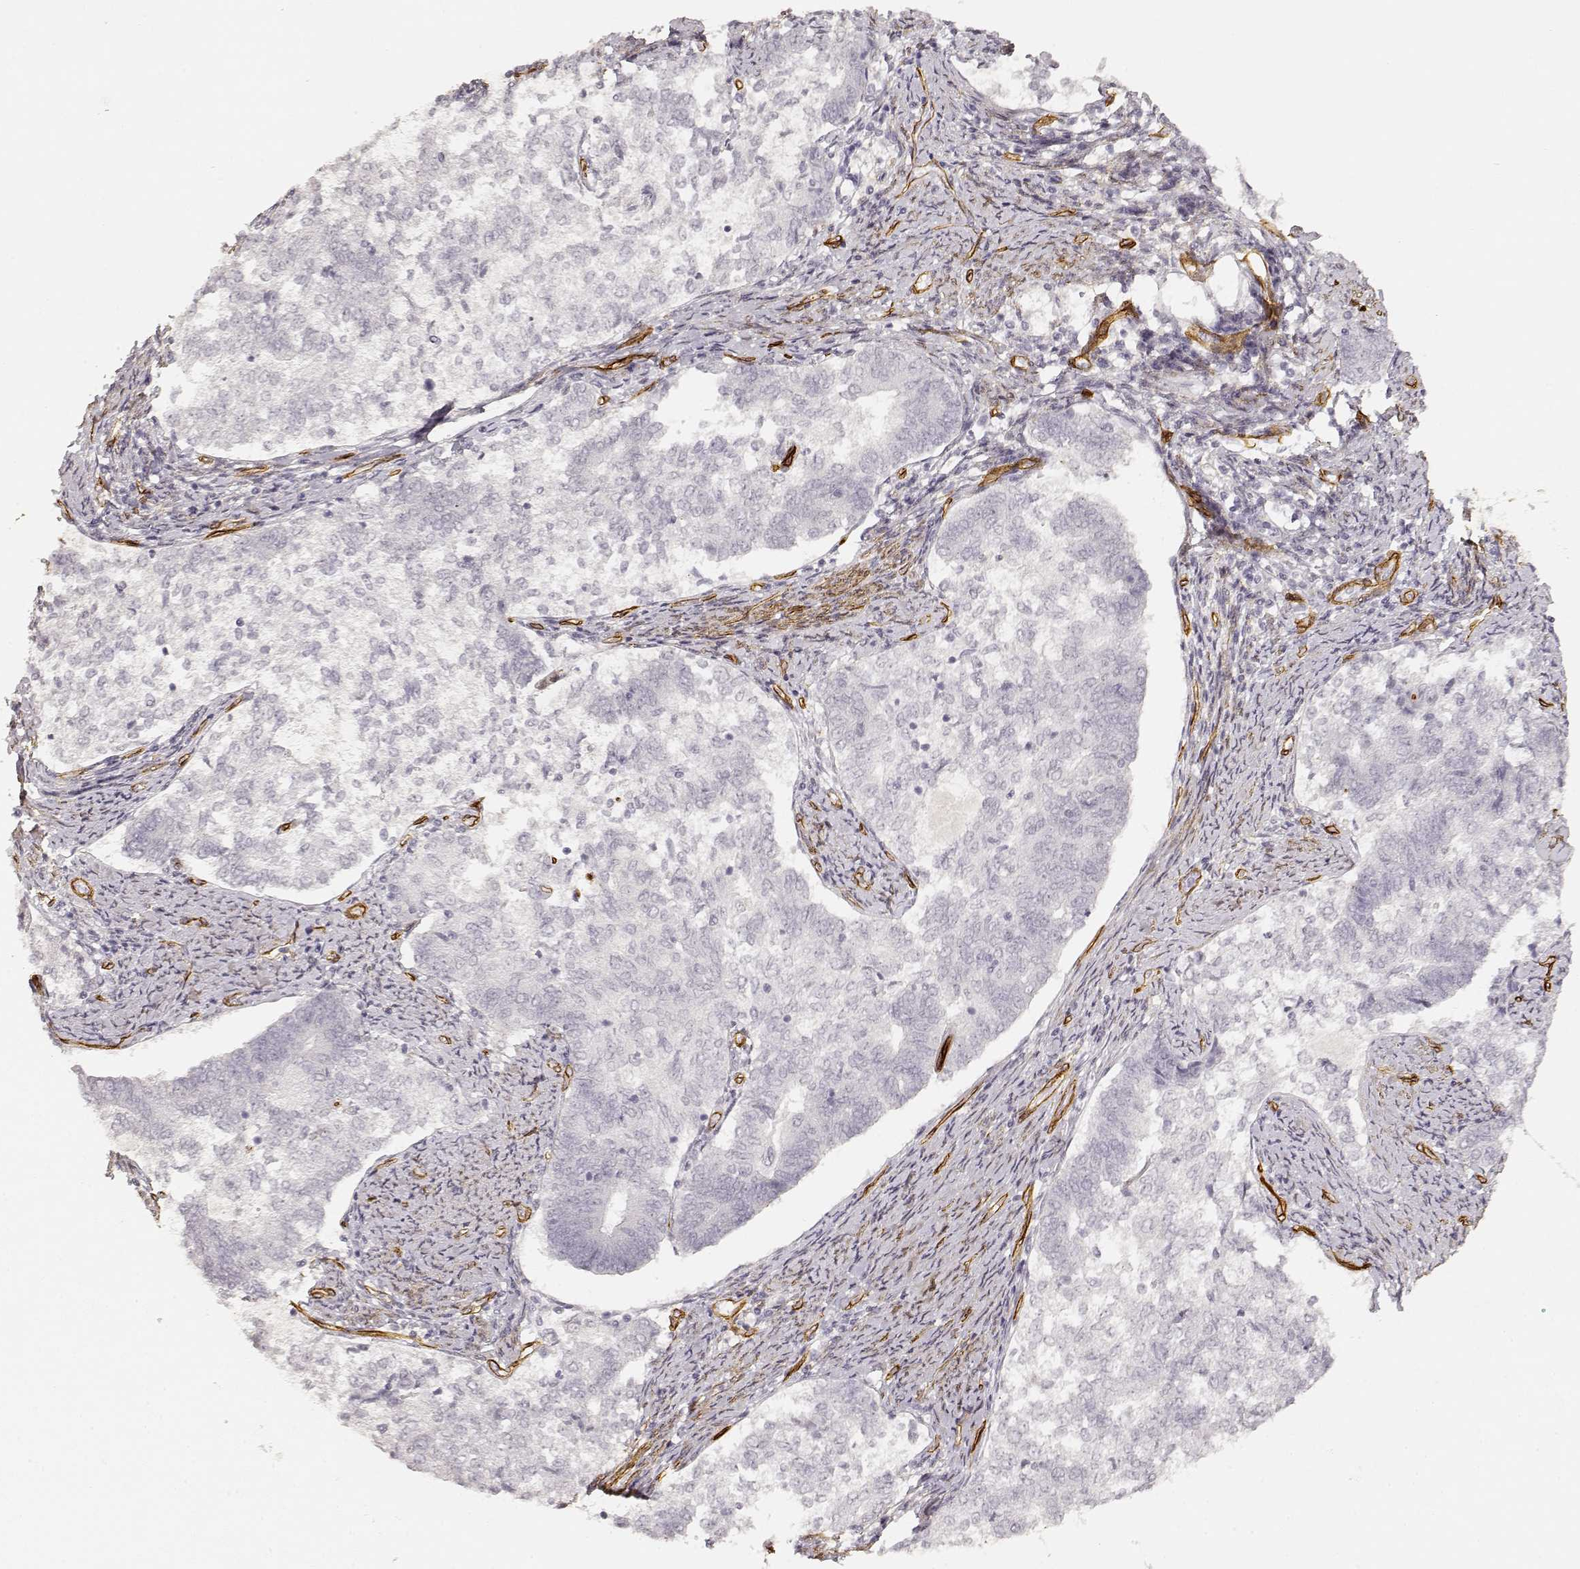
{"staining": {"intensity": "negative", "quantity": "none", "location": "none"}, "tissue": "endometrial cancer", "cell_type": "Tumor cells", "image_type": "cancer", "snomed": [{"axis": "morphology", "description": "Adenocarcinoma, NOS"}, {"axis": "topography", "description": "Endometrium"}], "caption": "Human endometrial adenocarcinoma stained for a protein using immunohistochemistry (IHC) reveals no positivity in tumor cells.", "gene": "LAMA4", "patient": {"sex": "female", "age": 65}}